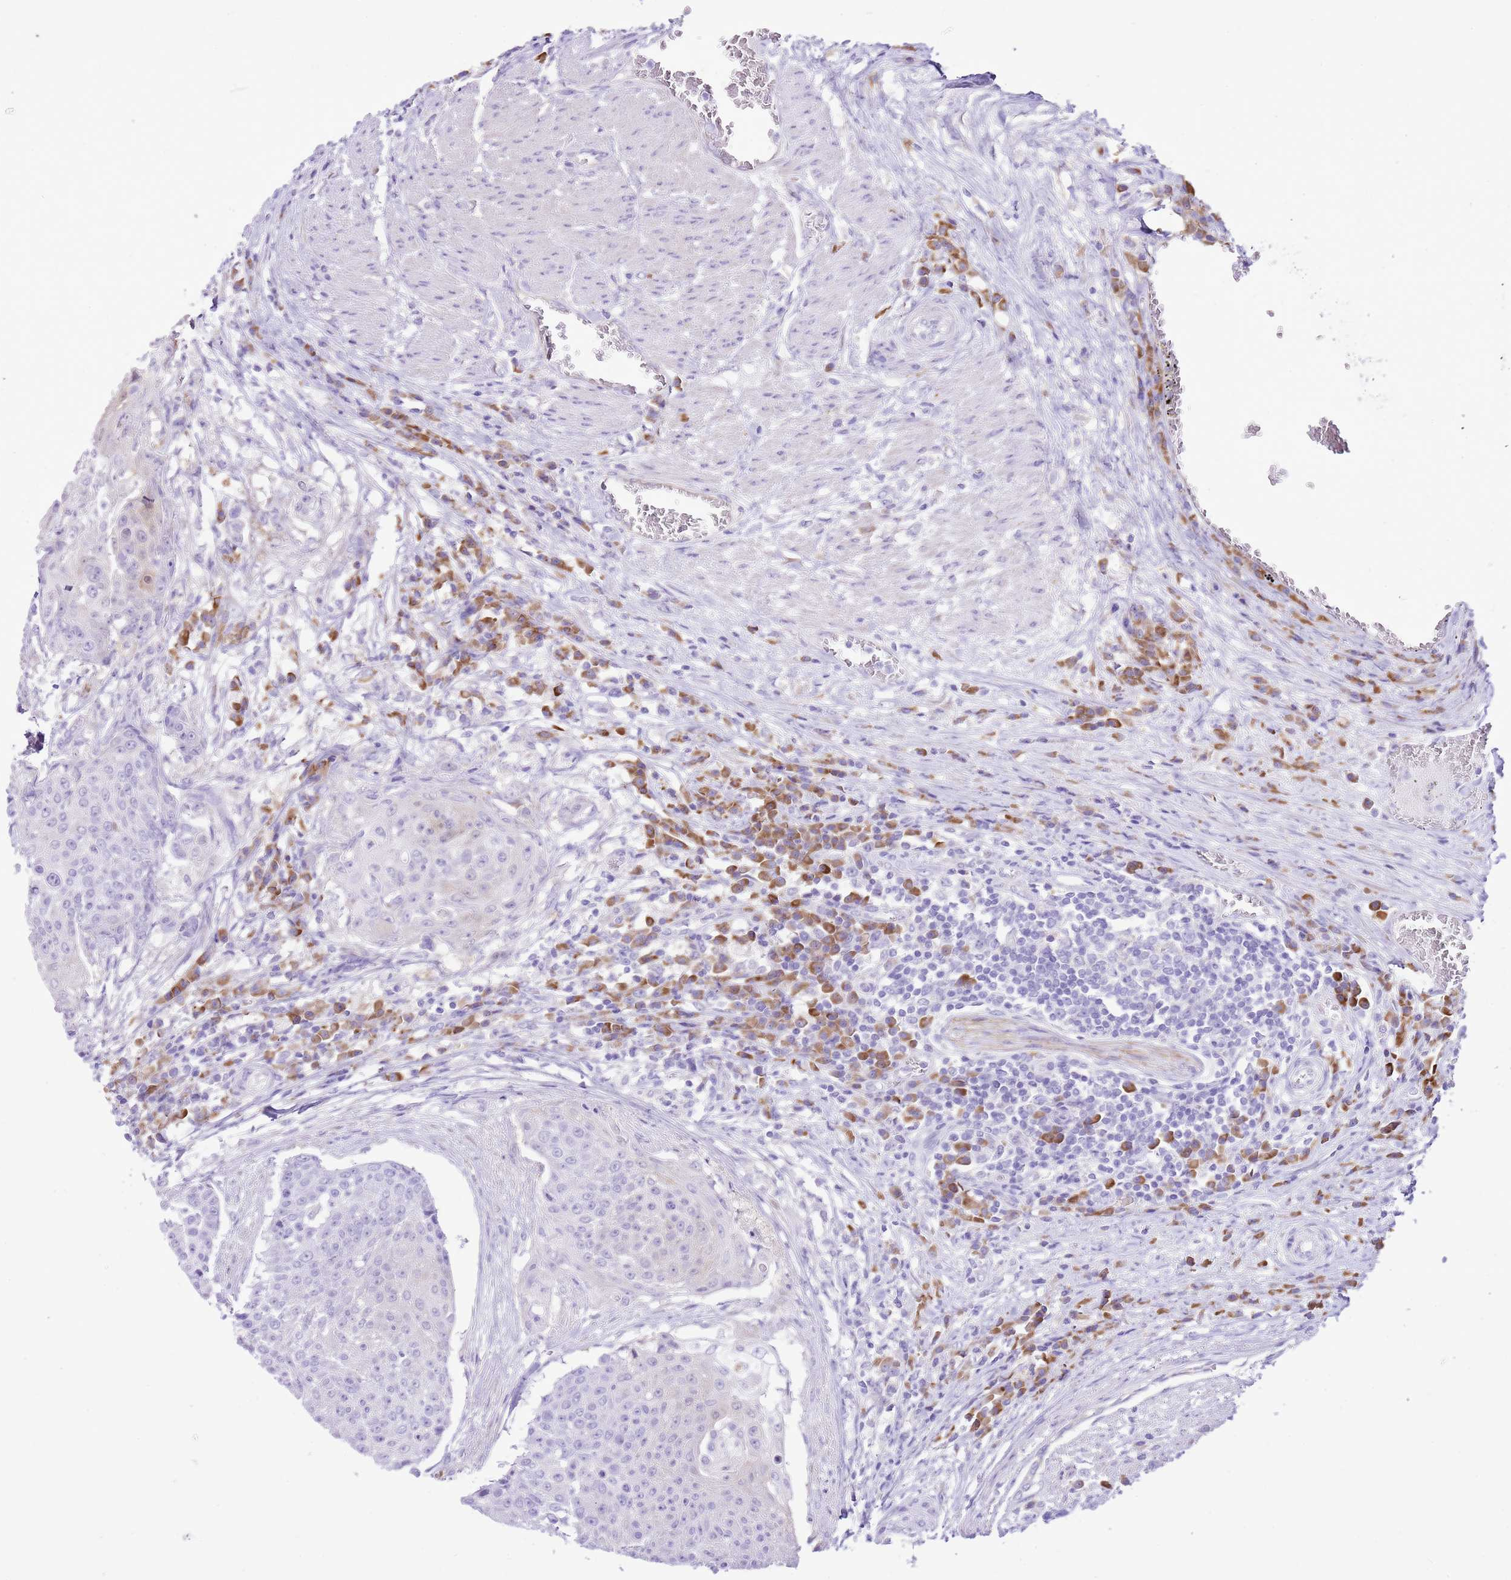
{"staining": {"intensity": "negative", "quantity": "none", "location": "none"}, "tissue": "urothelial cancer", "cell_type": "Tumor cells", "image_type": "cancer", "snomed": [{"axis": "morphology", "description": "Urothelial carcinoma, High grade"}, {"axis": "topography", "description": "Urinary bladder"}], "caption": "Tumor cells show no significant protein positivity in urothelial carcinoma (high-grade).", "gene": "AAR2", "patient": {"sex": "female", "age": 63}}